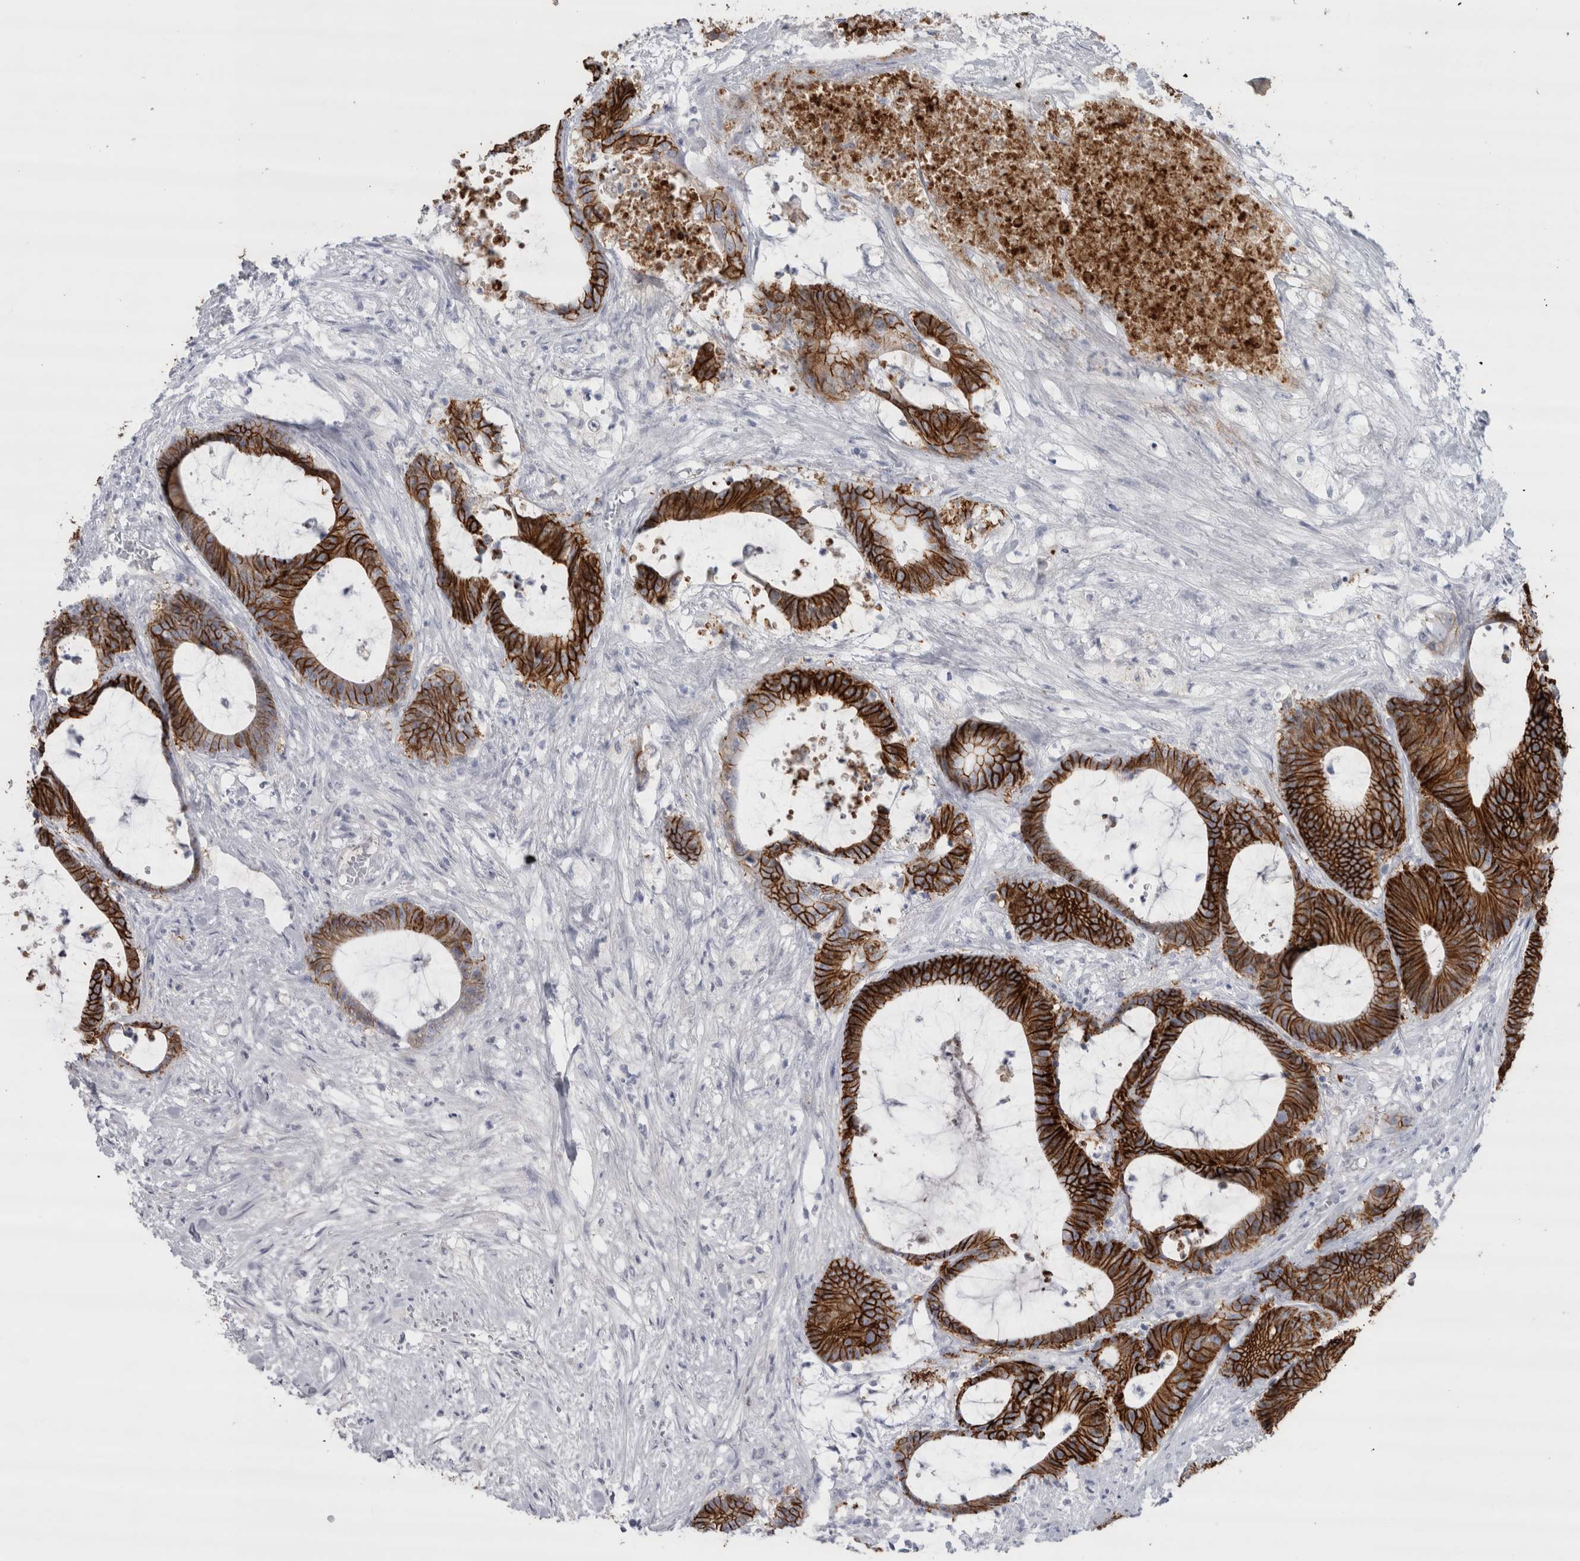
{"staining": {"intensity": "strong", "quantity": ">75%", "location": "cytoplasmic/membranous"}, "tissue": "colorectal cancer", "cell_type": "Tumor cells", "image_type": "cancer", "snomed": [{"axis": "morphology", "description": "Adenocarcinoma, NOS"}, {"axis": "topography", "description": "Colon"}], "caption": "Human adenocarcinoma (colorectal) stained with a brown dye reveals strong cytoplasmic/membranous positive staining in approximately >75% of tumor cells.", "gene": "CDH17", "patient": {"sex": "female", "age": 84}}